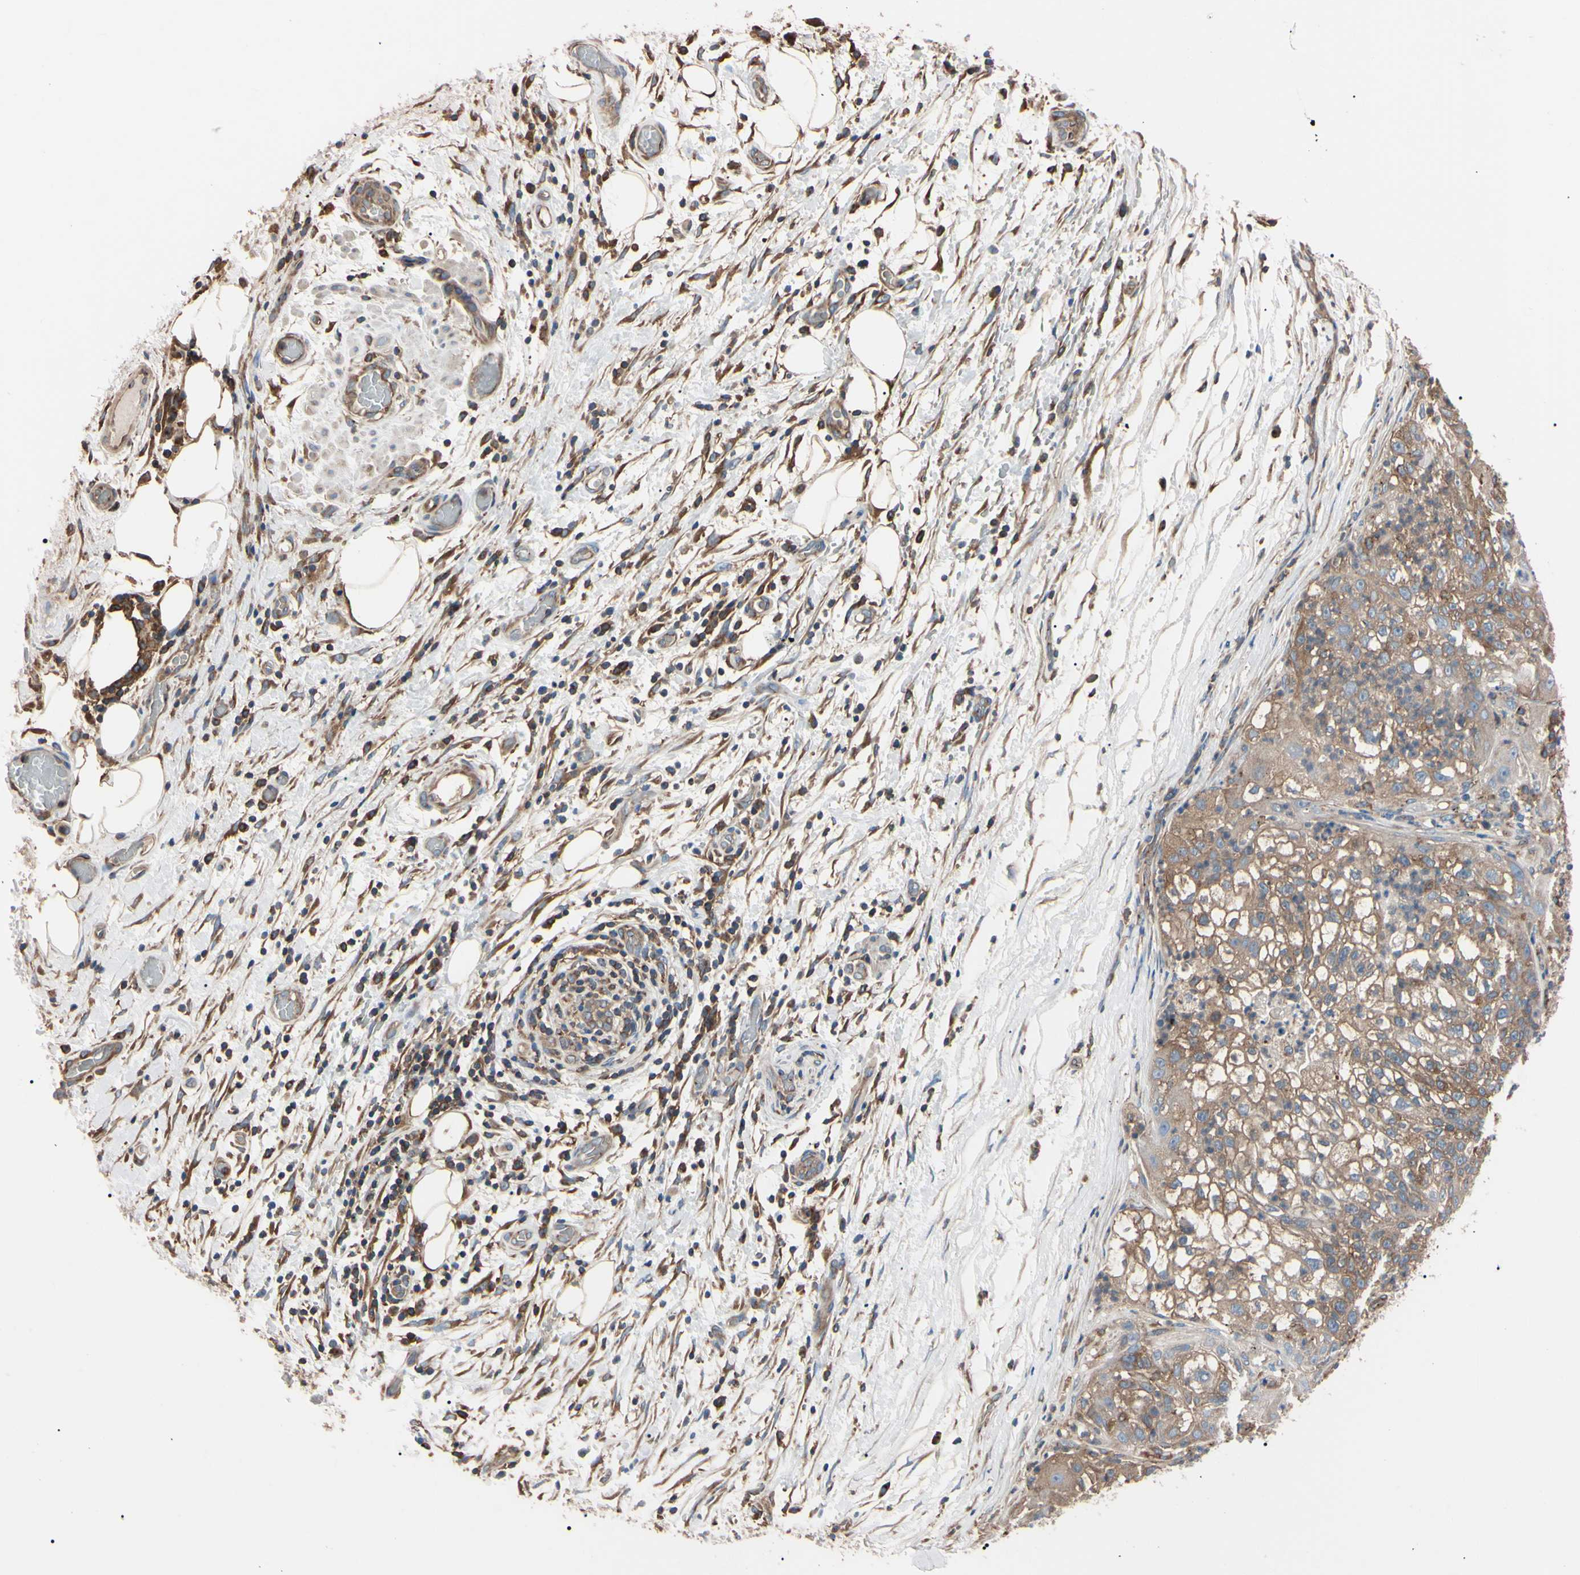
{"staining": {"intensity": "moderate", "quantity": ">75%", "location": "cytoplasmic/membranous"}, "tissue": "lung cancer", "cell_type": "Tumor cells", "image_type": "cancer", "snomed": [{"axis": "morphology", "description": "Inflammation, NOS"}, {"axis": "morphology", "description": "Squamous cell carcinoma, NOS"}, {"axis": "topography", "description": "Lymph node"}, {"axis": "topography", "description": "Soft tissue"}, {"axis": "topography", "description": "Lung"}], "caption": "A brown stain labels moderate cytoplasmic/membranous positivity of a protein in human lung cancer tumor cells.", "gene": "PRKACA", "patient": {"sex": "male", "age": 66}}